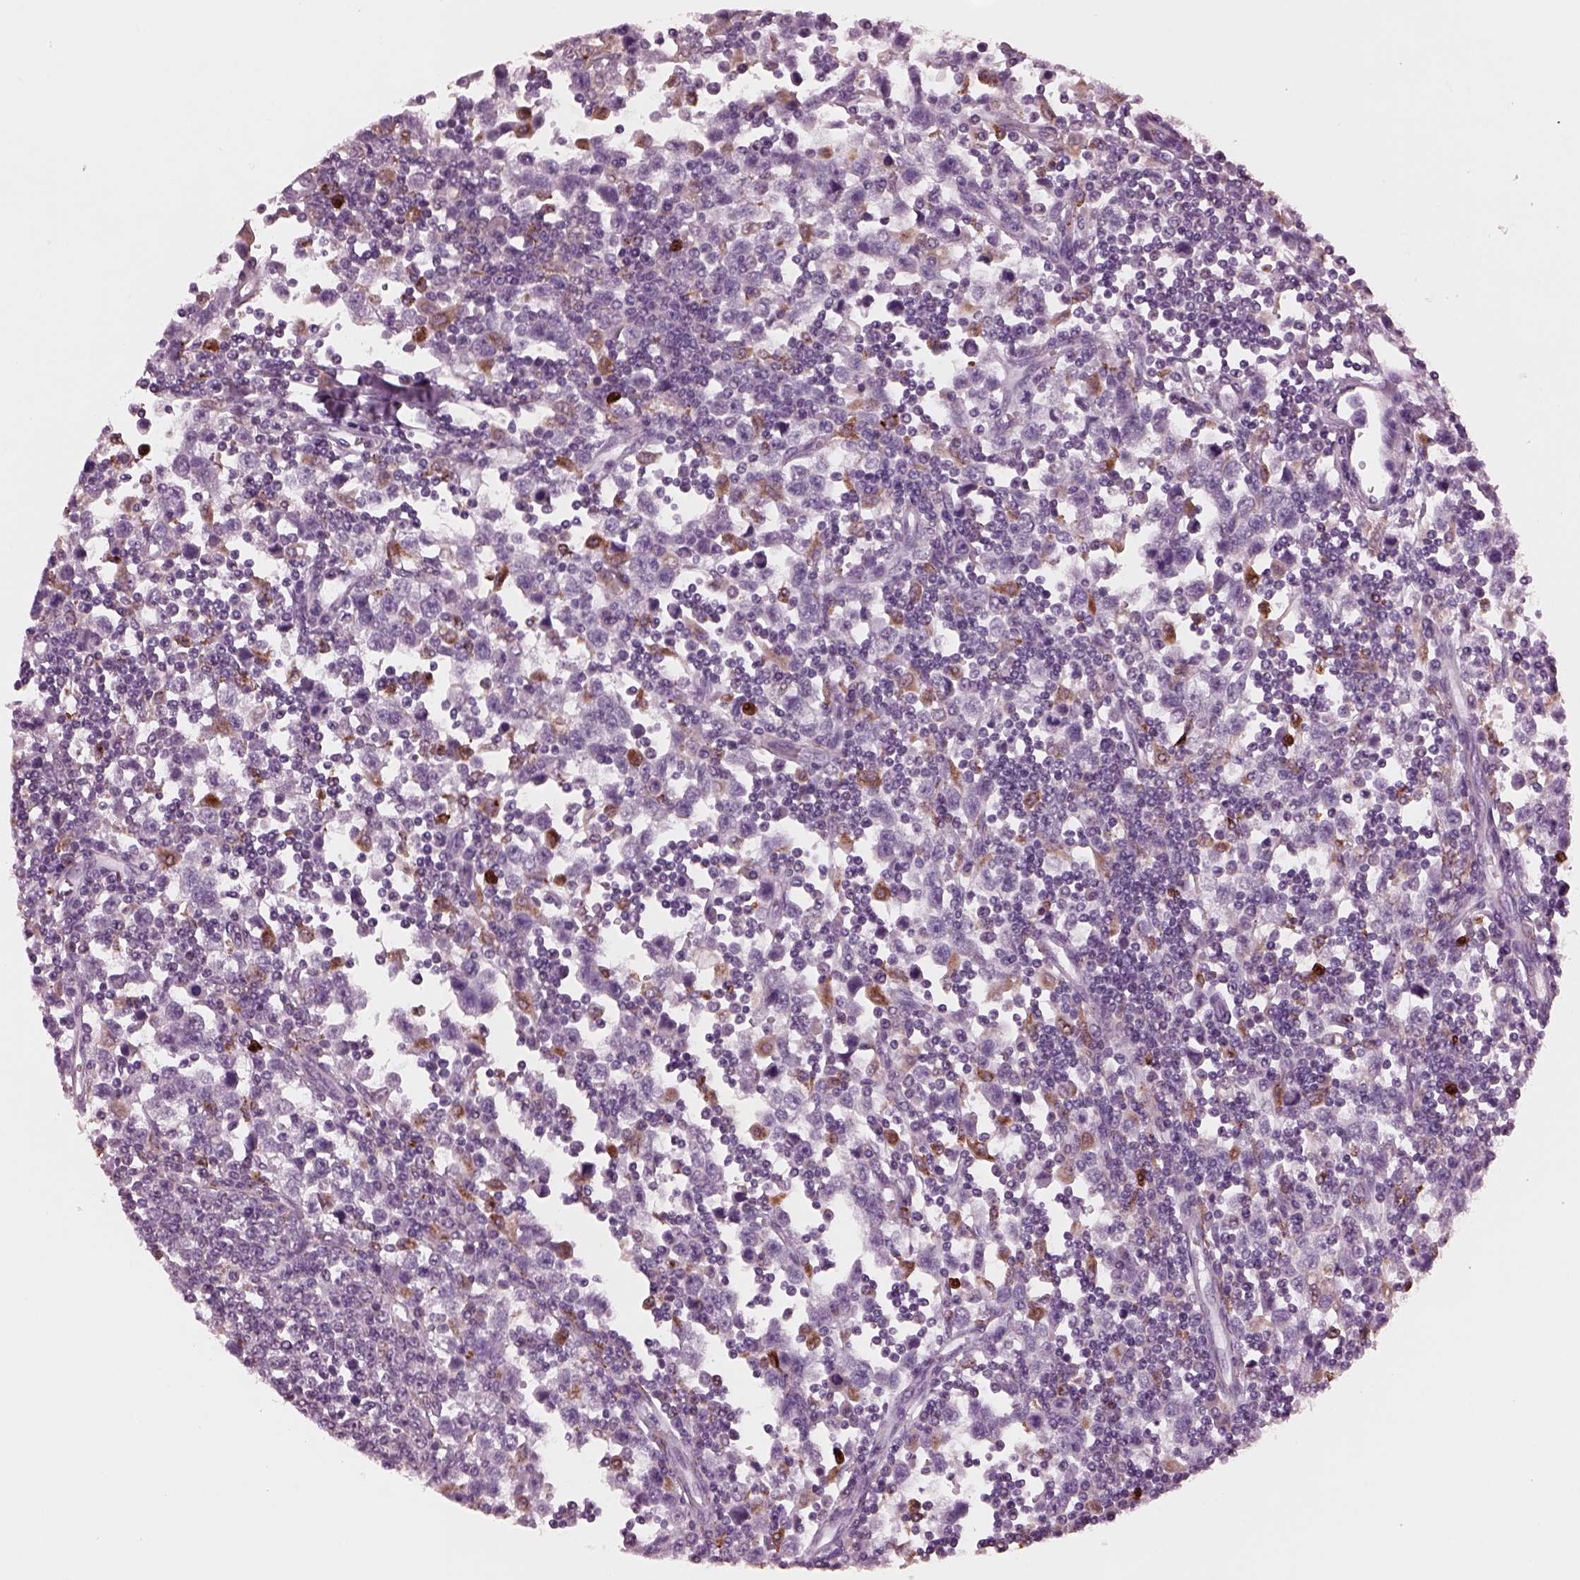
{"staining": {"intensity": "moderate", "quantity": "<25%", "location": "cytoplasmic/membranous"}, "tissue": "testis cancer", "cell_type": "Tumor cells", "image_type": "cancer", "snomed": [{"axis": "morphology", "description": "Seminoma, NOS"}, {"axis": "topography", "description": "Testis"}], "caption": "Moderate cytoplasmic/membranous protein staining is appreciated in approximately <25% of tumor cells in seminoma (testis).", "gene": "SLAMF8", "patient": {"sex": "male", "age": 34}}